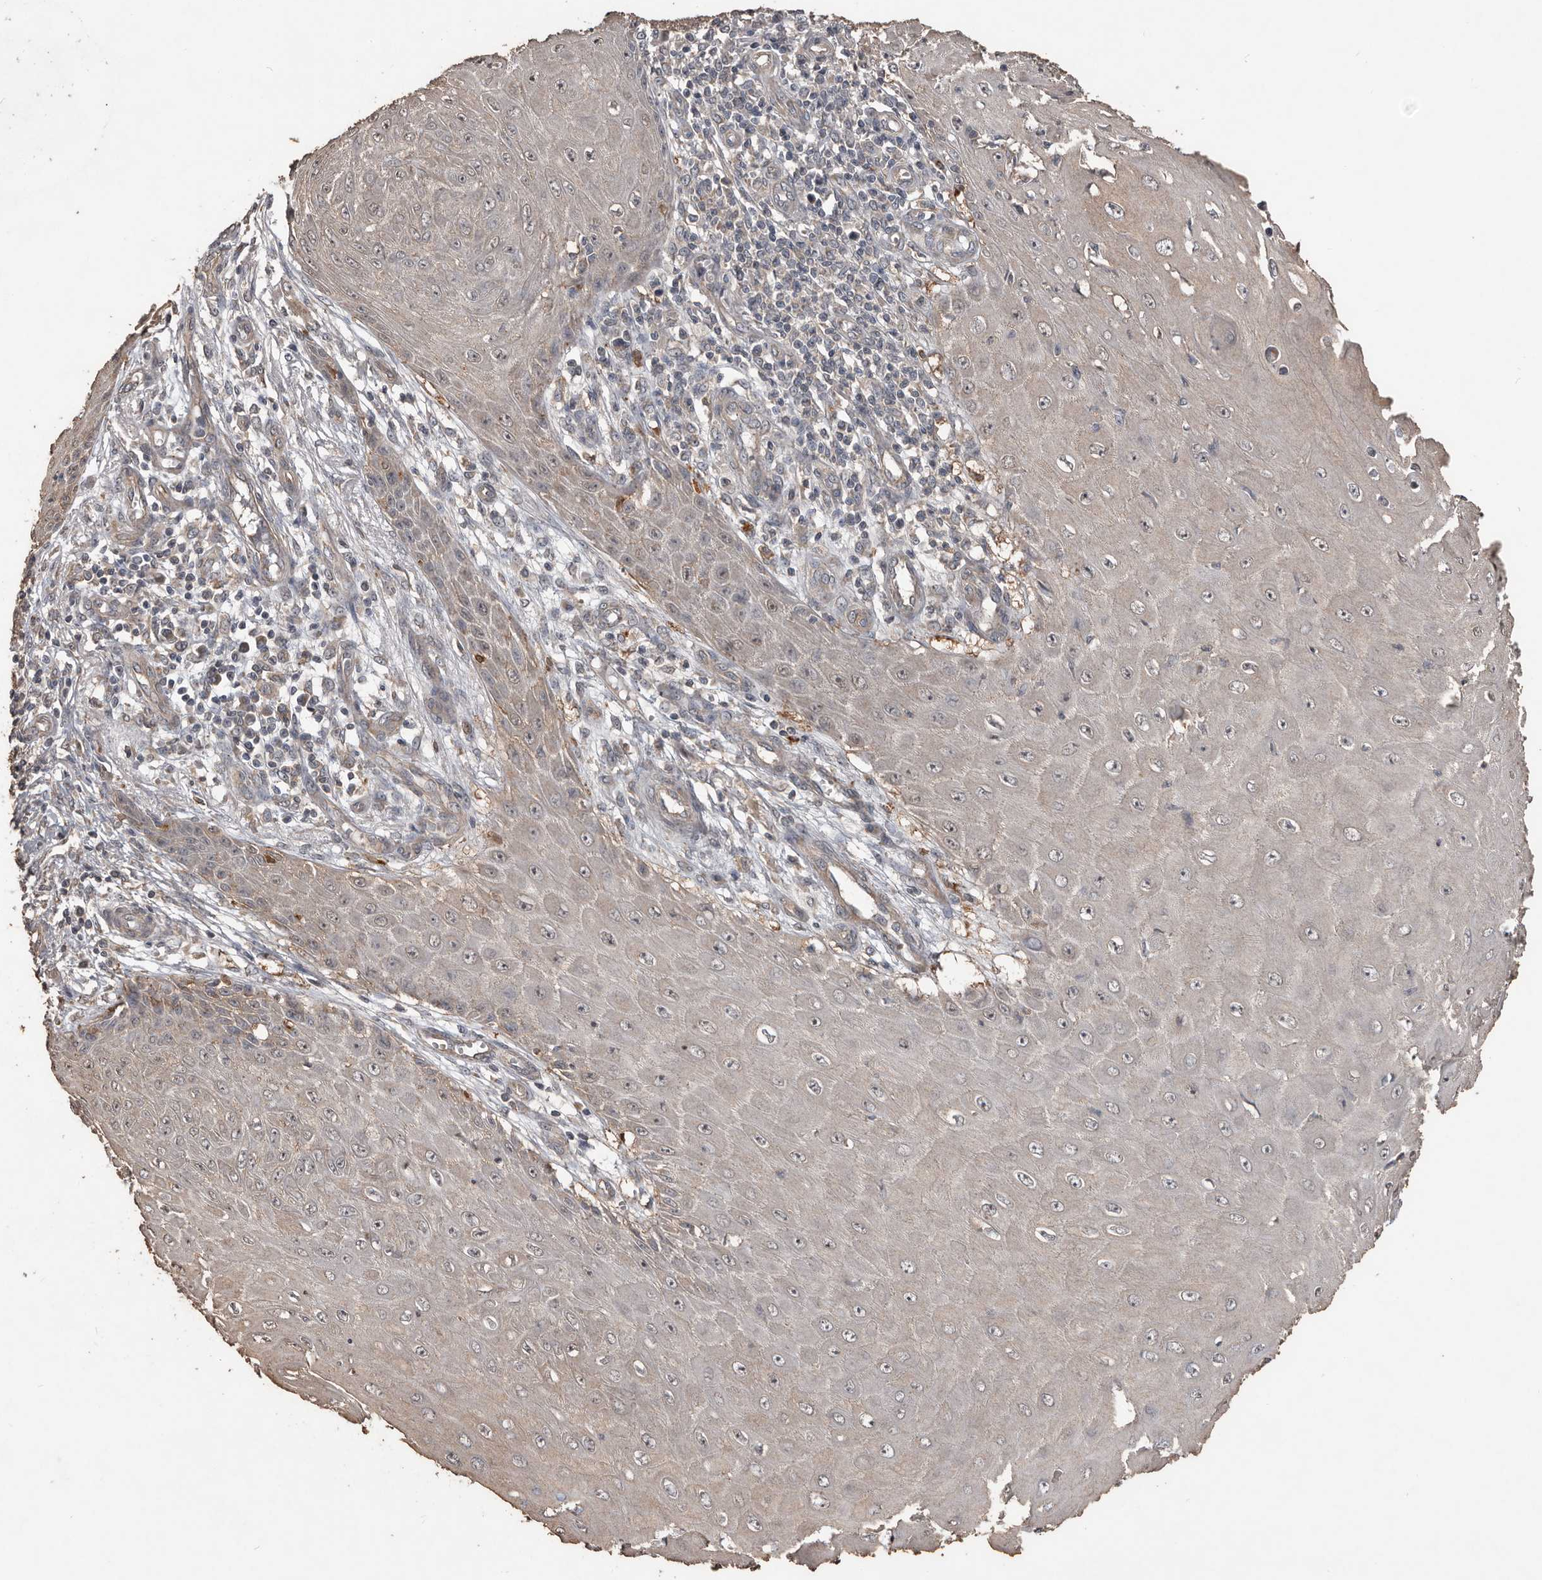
{"staining": {"intensity": "negative", "quantity": "none", "location": "none"}, "tissue": "skin cancer", "cell_type": "Tumor cells", "image_type": "cancer", "snomed": [{"axis": "morphology", "description": "Squamous cell carcinoma, NOS"}, {"axis": "topography", "description": "Skin"}], "caption": "Tumor cells show no significant positivity in skin squamous cell carcinoma. (Stains: DAB IHC with hematoxylin counter stain, Microscopy: brightfield microscopy at high magnification).", "gene": "BAMBI", "patient": {"sex": "female", "age": 73}}